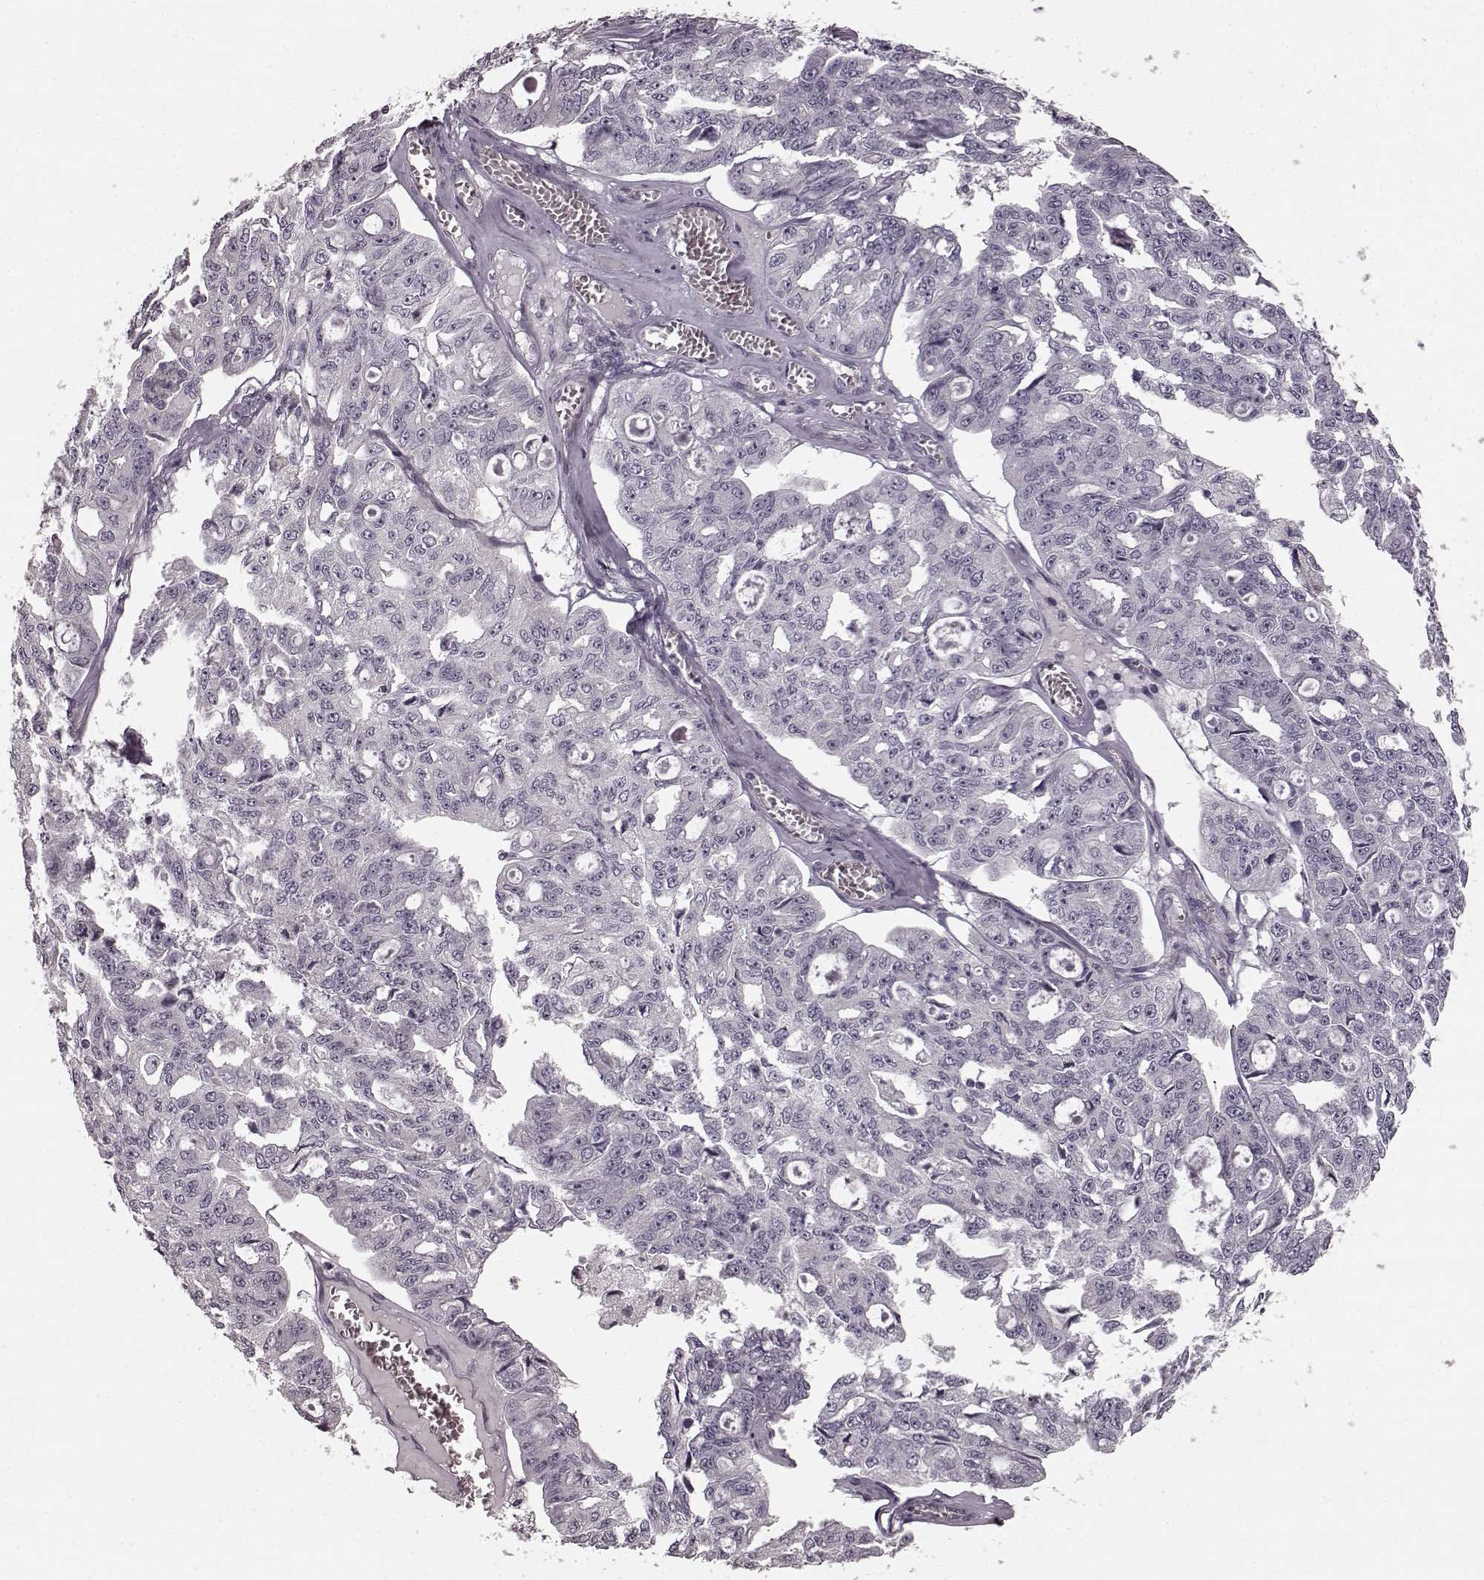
{"staining": {"intensity": "negative", "quantity": "none", "location": "none"}, "tissue": "ovarian cancer", "cell_type": "Tumor cells", "image_type": "cancer", "snomed": [{"axis": "morphology", "description": "Carcinoma, endometroid"}, {"axis": "topography", "description": "Ovary"}], "caption": "This is an immunohistochemistry histopathology image of endometroid carcinoma (ovarian). There is no staining in tumor cells.", "gene": "PRKCE", "patient": {"sex": "female", "age": 65}}